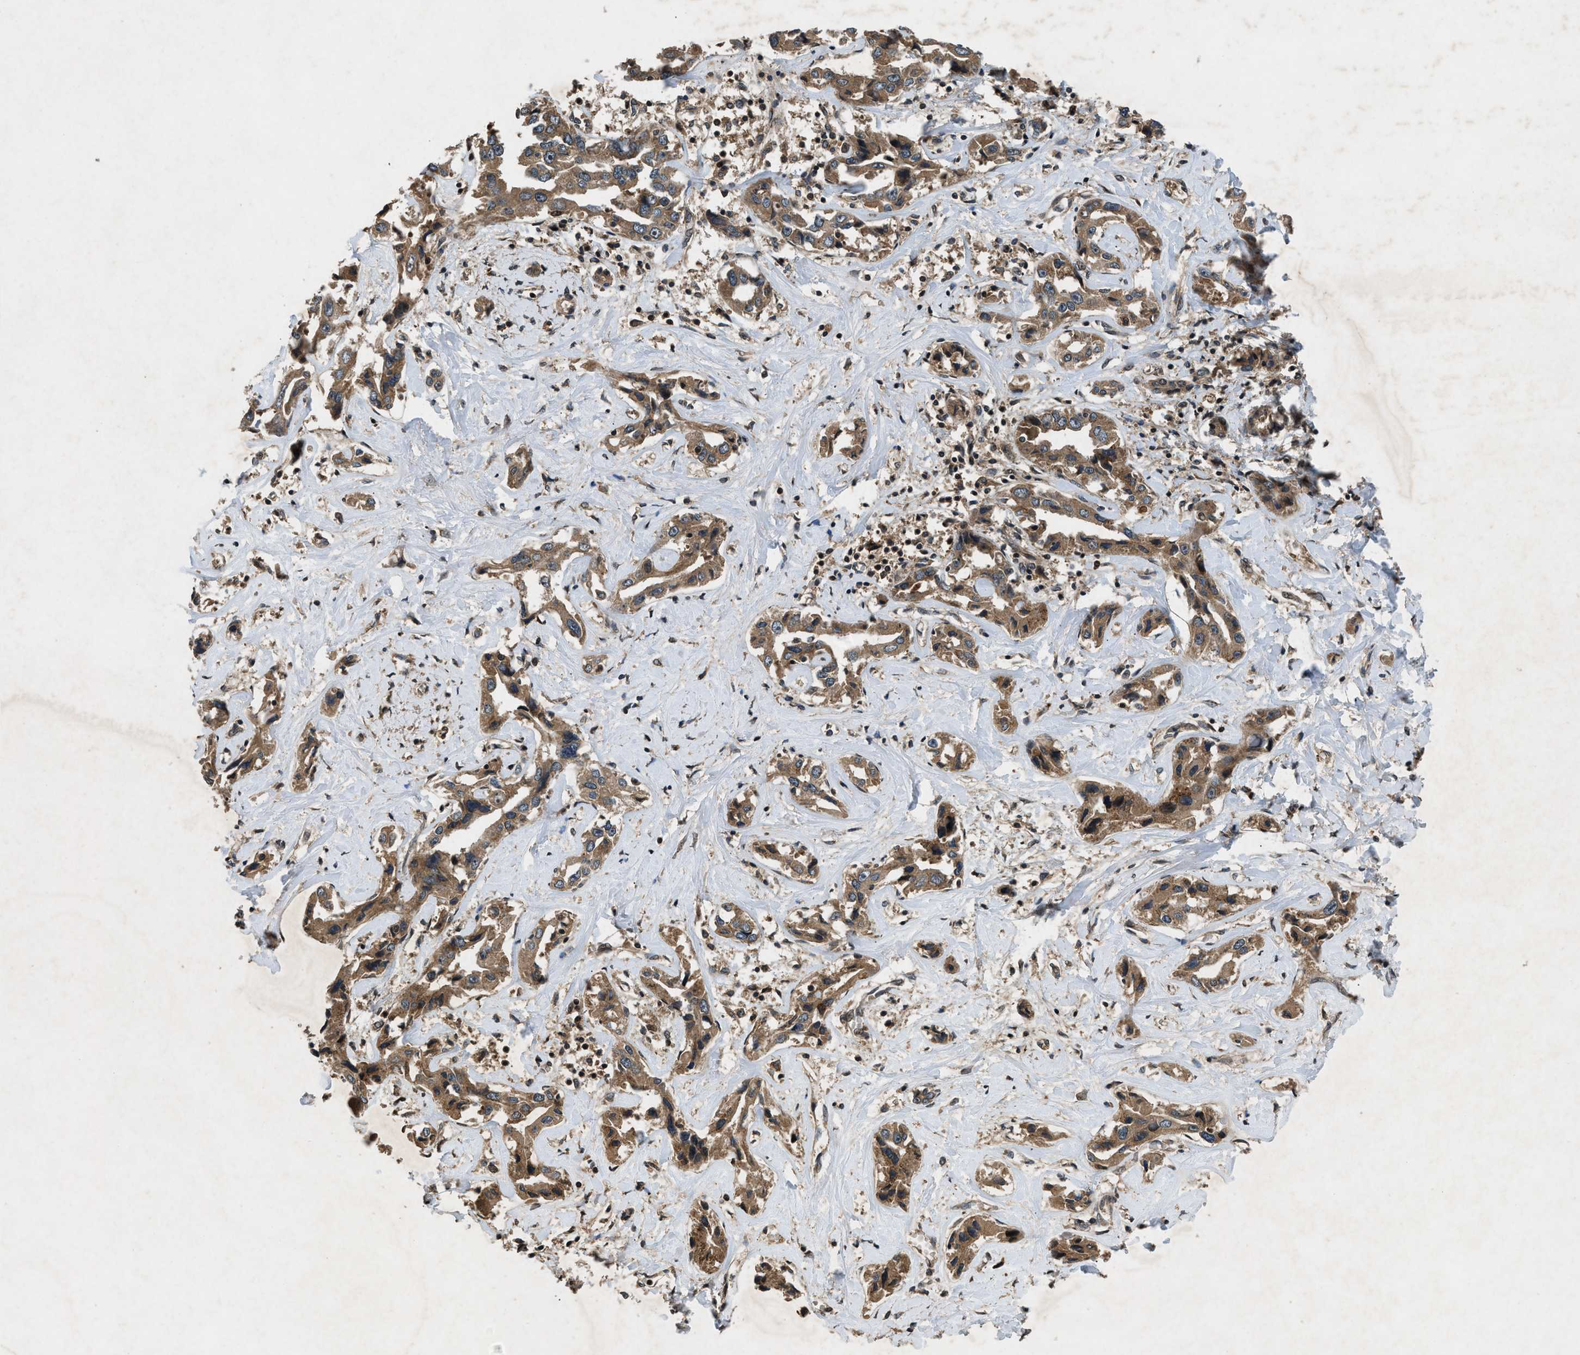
{"staining": {"intensity": "moderate", "quantity": ">75%", "location": "cytoplasmic/membranous"}, "tissue": "liver cancer", "cell_type": "Tumor cells", "image_type": "cancer", "snomed": [{"axis": "morphology", "description": "Cholangiocarcinoma"}, {"axis": "topography", "description": "Liver"}], "caption": "Immunohistochemical staining of human cholangiocarcinoma (liver) shows moderate cytoplasmic/membranous protein staining in about >75% of tumor cells.", "gene": "RPS6KB1", "patient": {"sex": "female", "age": 38}}